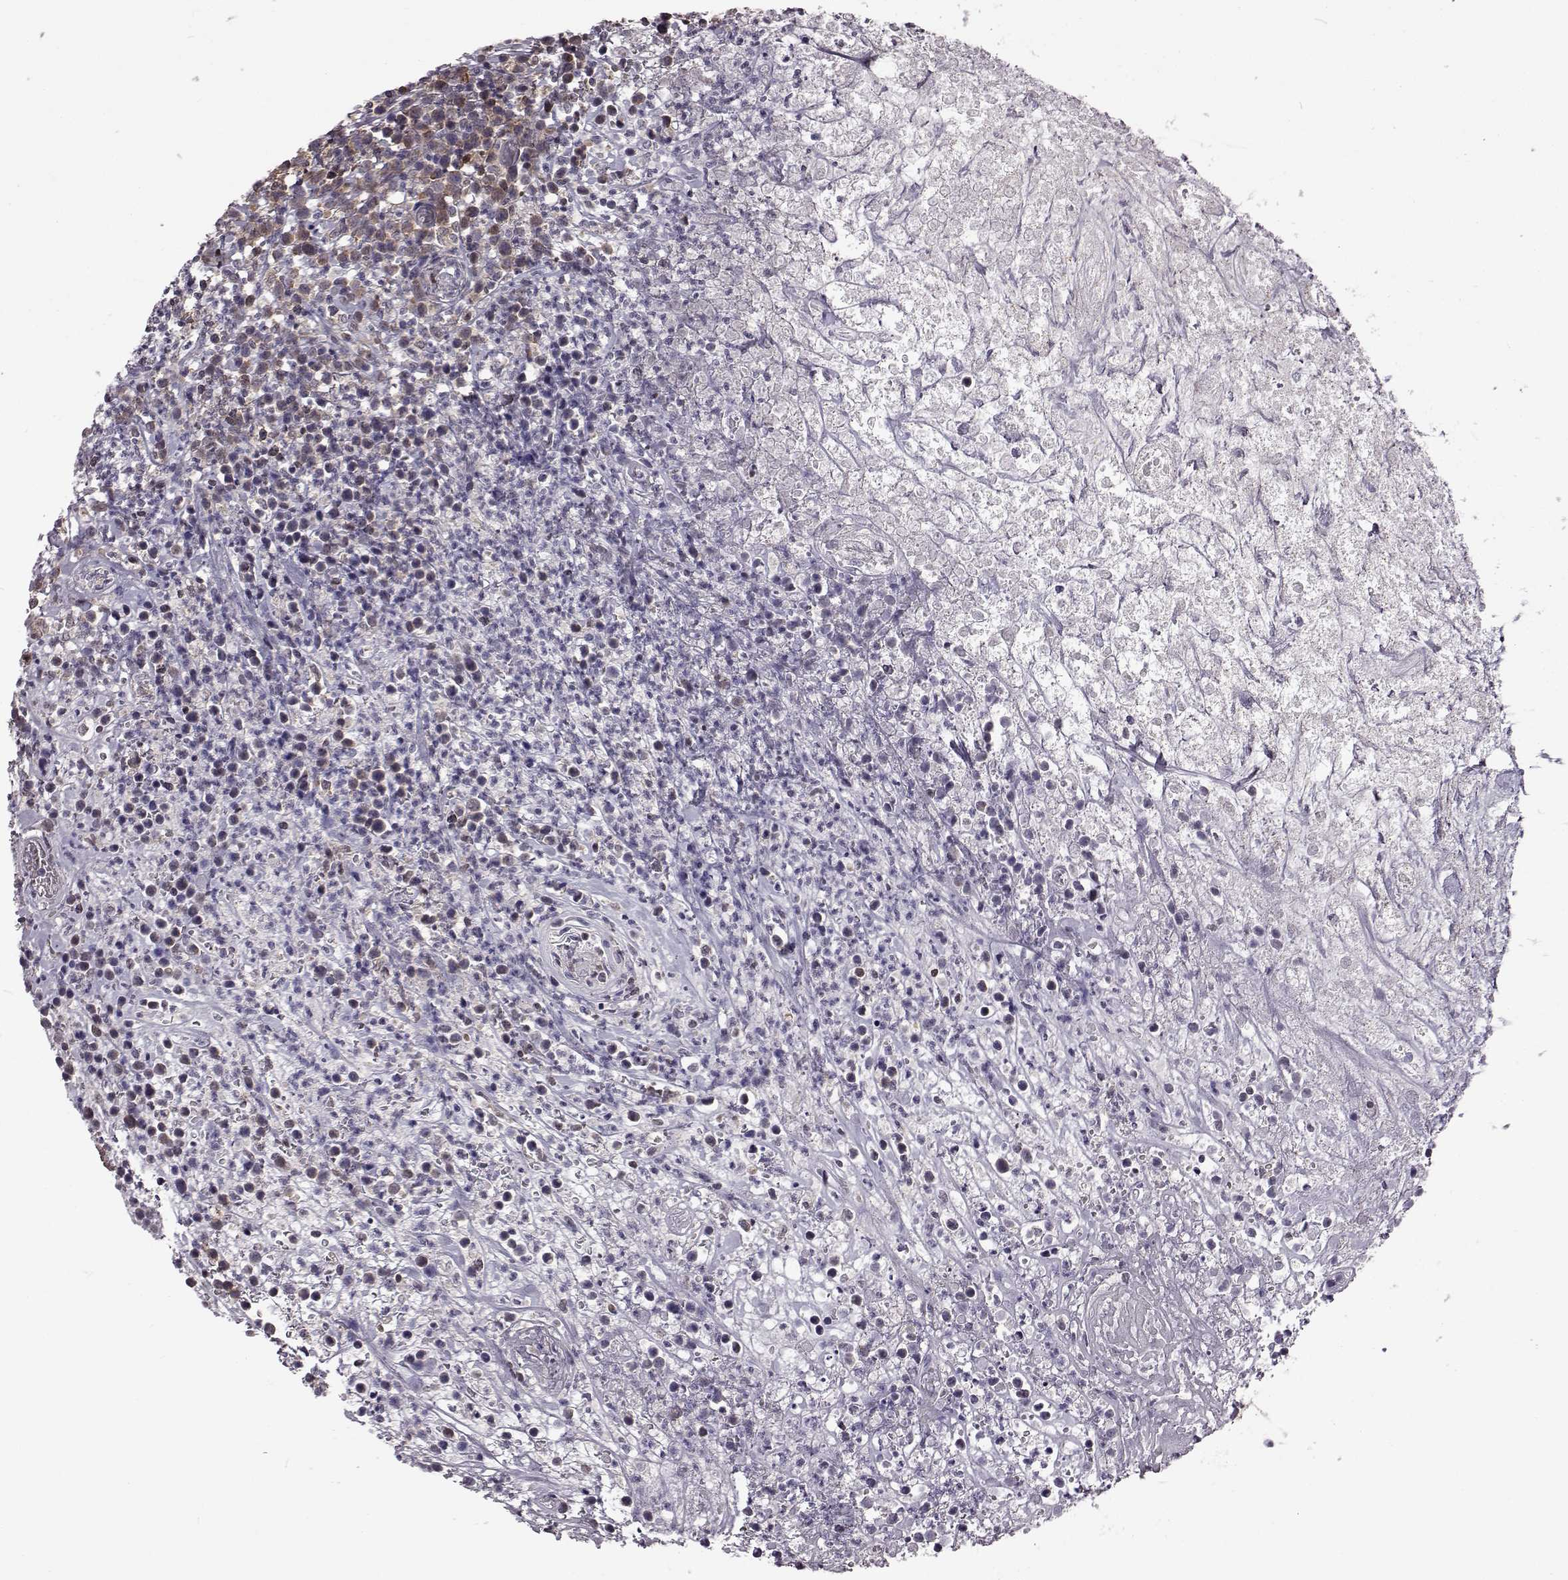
{"staining": {"intensity": "negative", "quantity": "none", "location": "none"}, "tissue": "lymphoma", "cell_type": "Tumor cells", "image_type": "cancer", "snomed": [{"axis": "morphology", "description": "Malignant lymphoma, non-Hodgkin's type, High grade"}, {"axis": "topography", "description": "Soft tissue"}], "caption": "DAB immunohistochemical staining of human lymphoma reveals no significant positivity in tumor cells. (DAB IHC visualized using brightfield microscopy, high magnification).", "gene": "DOK2", "patient": {"sex": "female", "age": 56}}